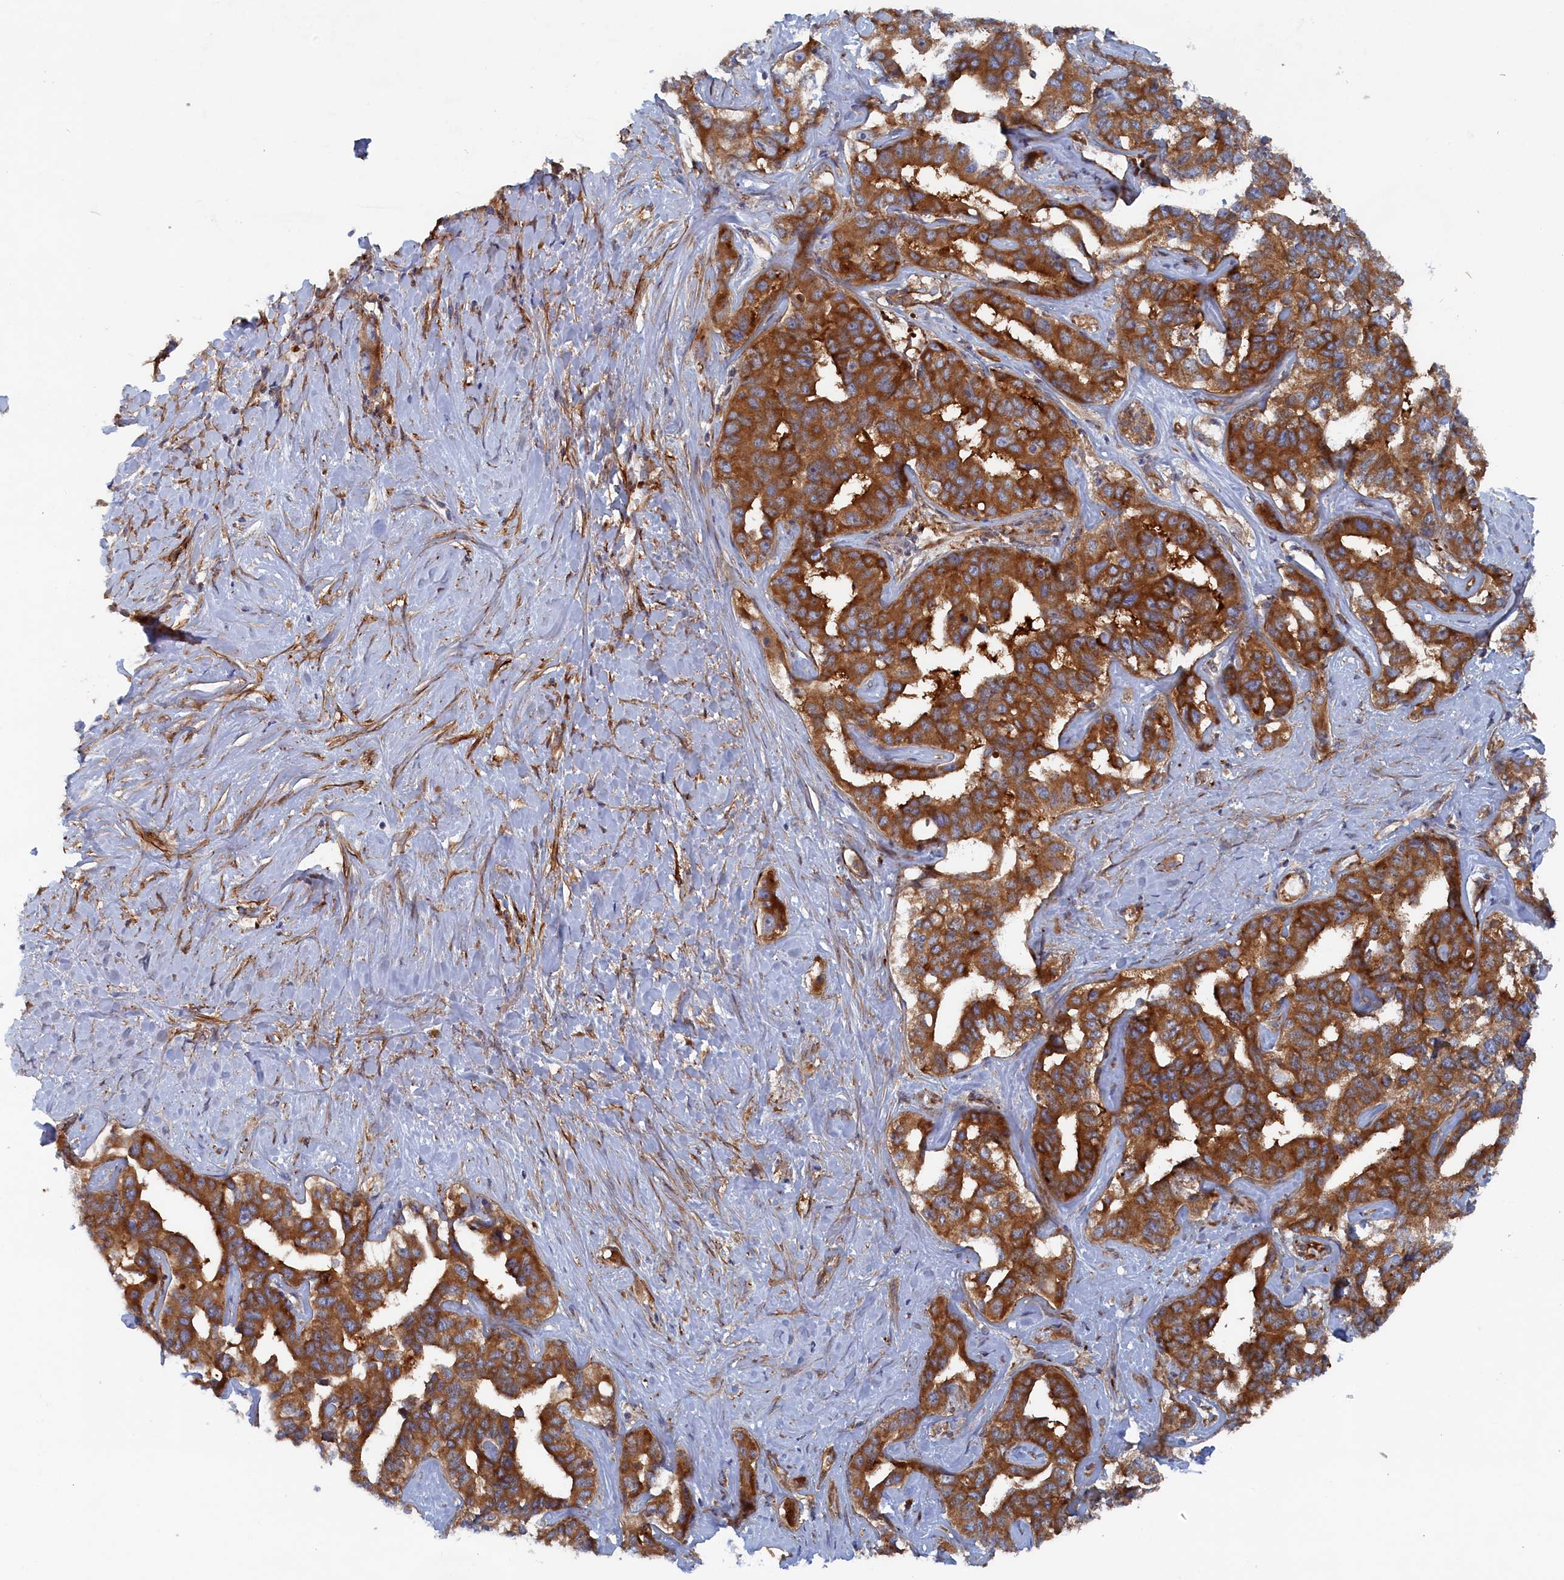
{"staining": {"intensity": "moderate", "quantity": ">75%", "location": "cytoplasmic/membranous"}, "tissue": "liver cancer", "cell_type": "Tumor cells", "image_type": "cancer", "snomed": [{"axis": "morphology", "description": "Cholangiocarcinoma"}, {"axis": "topography", "description": "Liver"}], "caption": "A high-resolution image shows IHC staining of liver cholangiocarcinoma, which exhibits moderate cytoplasmic/membranous positivity in approximately >75% of tumor cells.", "gene": "TMEM196", "patient": {"sex": "male", "age": 59}}